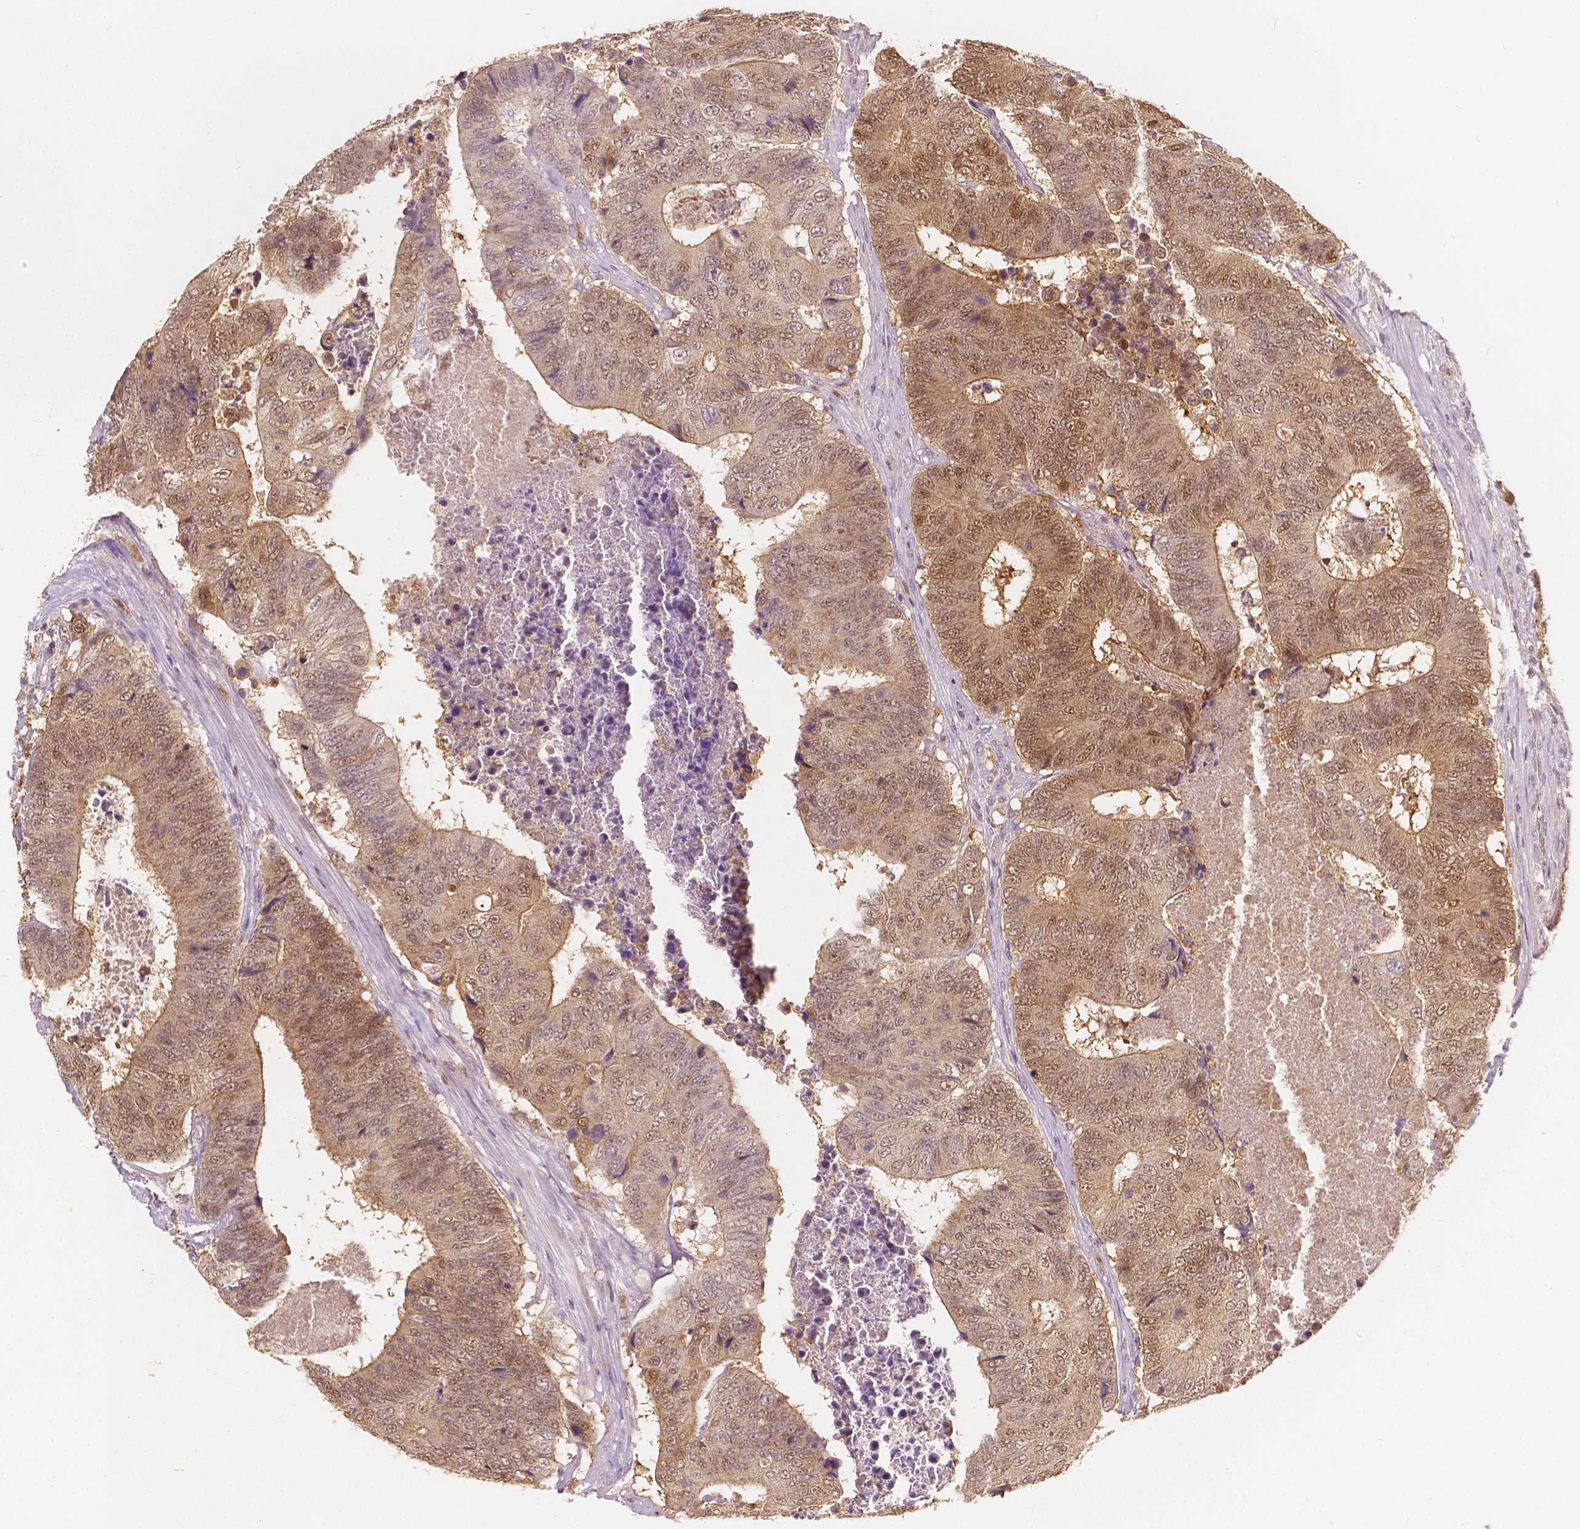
{"staining": {"intensity": "moderate", "quantity": ">75%", "location": "cytoplasmic/membranous,nuclear"}, "tissue": "colorectal cancer", "cell_type": "Tumor cells", "image_type": "cancer", "snomed": [{"axis": "morphology", "description": "Adenocarcinoma, NOS"}, {"axis": "topography", "description": "Colon"}], "caption": "Moderate cytoplasmic/membranous and nuclear staining for a protein is present in about >75% of tumor cells of colorectal cancer using immunohistochemistry (IHC).", "gene": "NAPRT", "patient": {"sex": "female", "age": 48}}